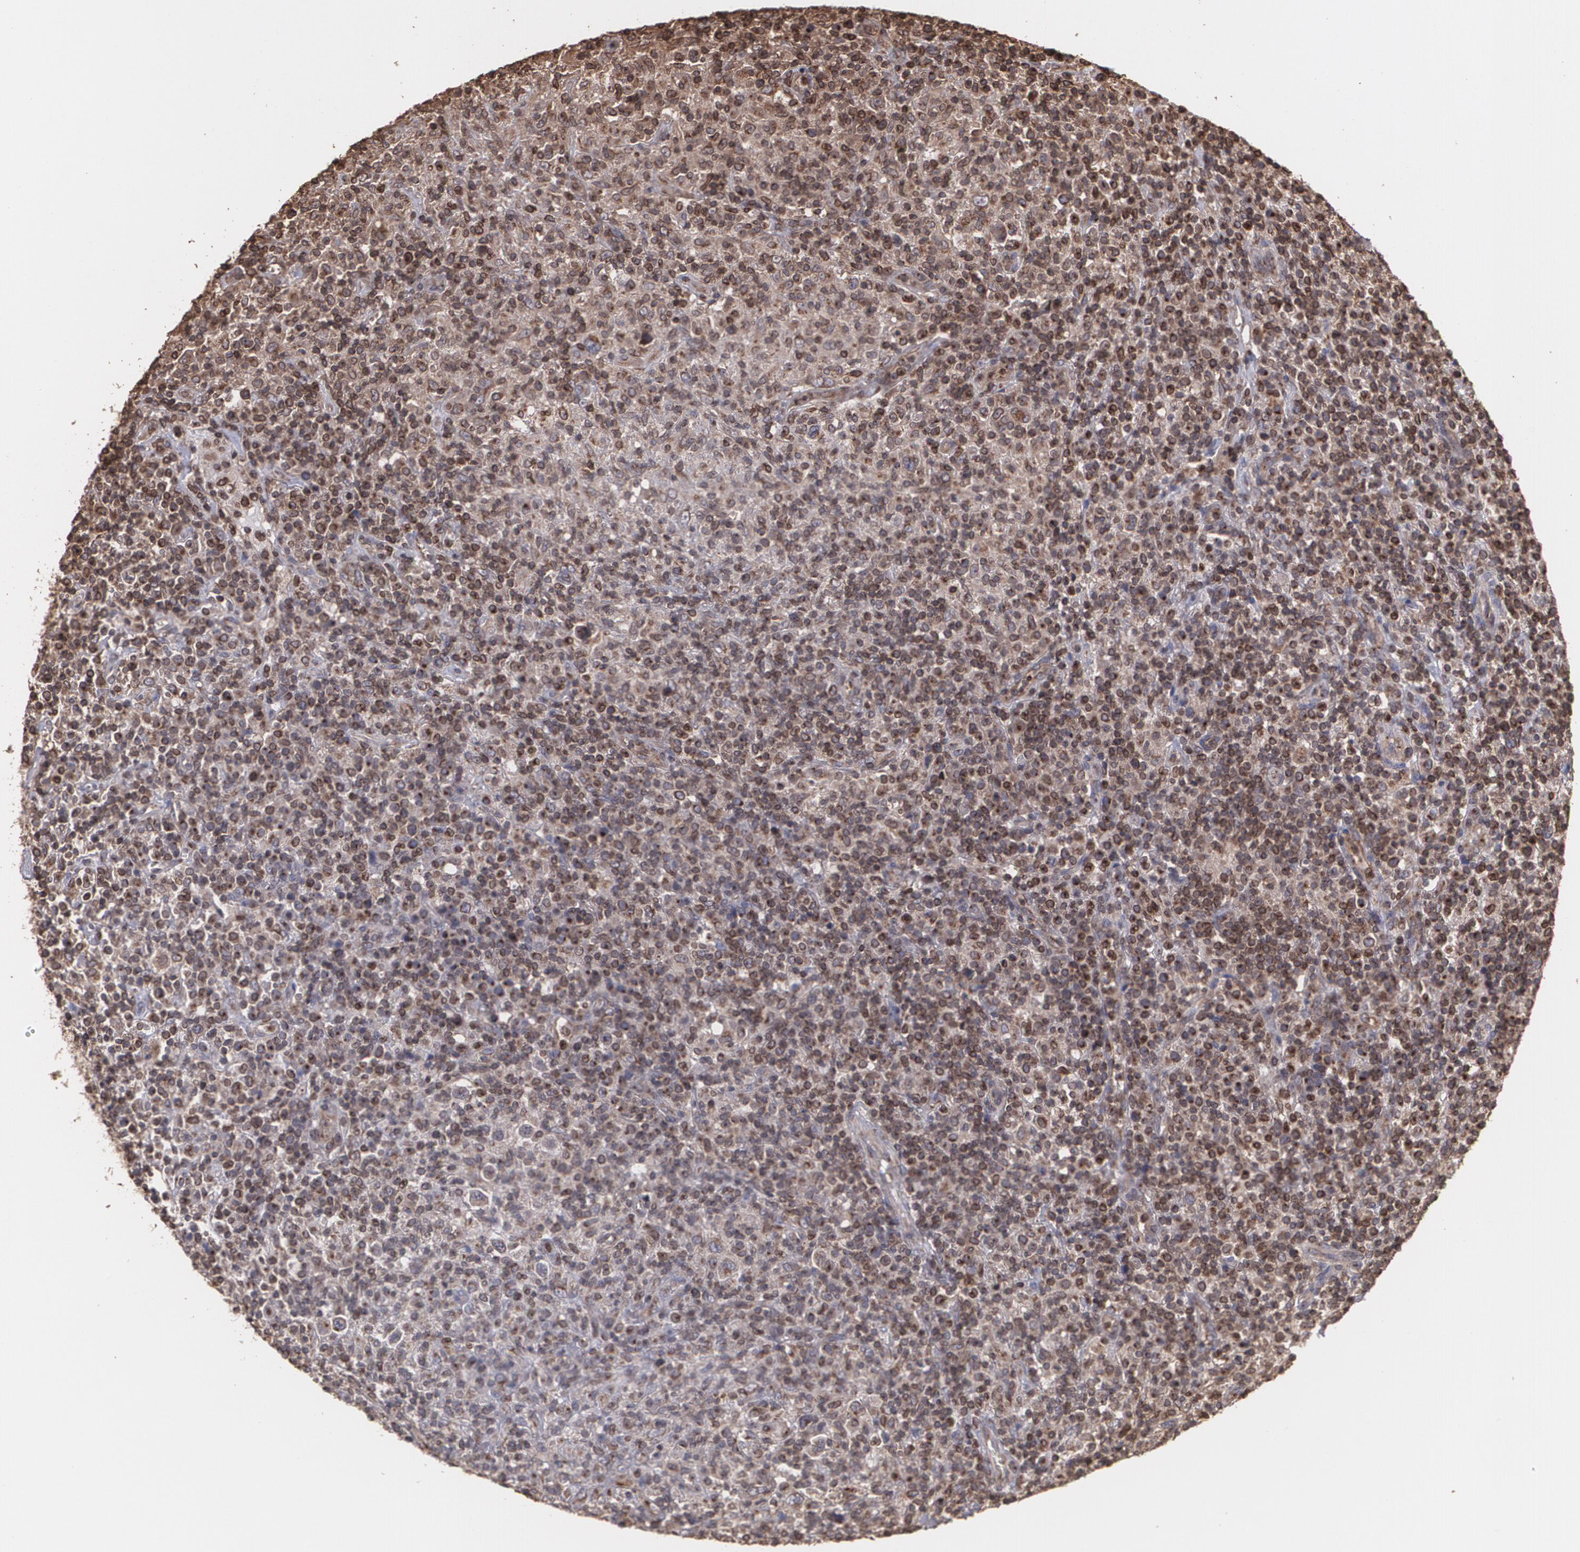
{"staining": {"intensity": "strong", "quantity": ">75%", "location": "cytoplasmic/membranous"}, "tissue": "lymphoma", "cell_type": "Tumor cells", "image_type": "cancer", "snomed": [{"axis": "morphology", "description": "Hodgkin's disease, NOS"}, {"axis": "topography", "description": "Lymph node"}], "caption": "This photomicrograph shows Hodgkin's disease stained with immunohistochemistry (IHC) to label a protein in brown. The cytoplasmic/membranous of tumor cells show strong positivity for the protein. Nuclei are counter-stained blue.", "gene": "TRIP11", "patient": {"sex": "male", "age": 65}}